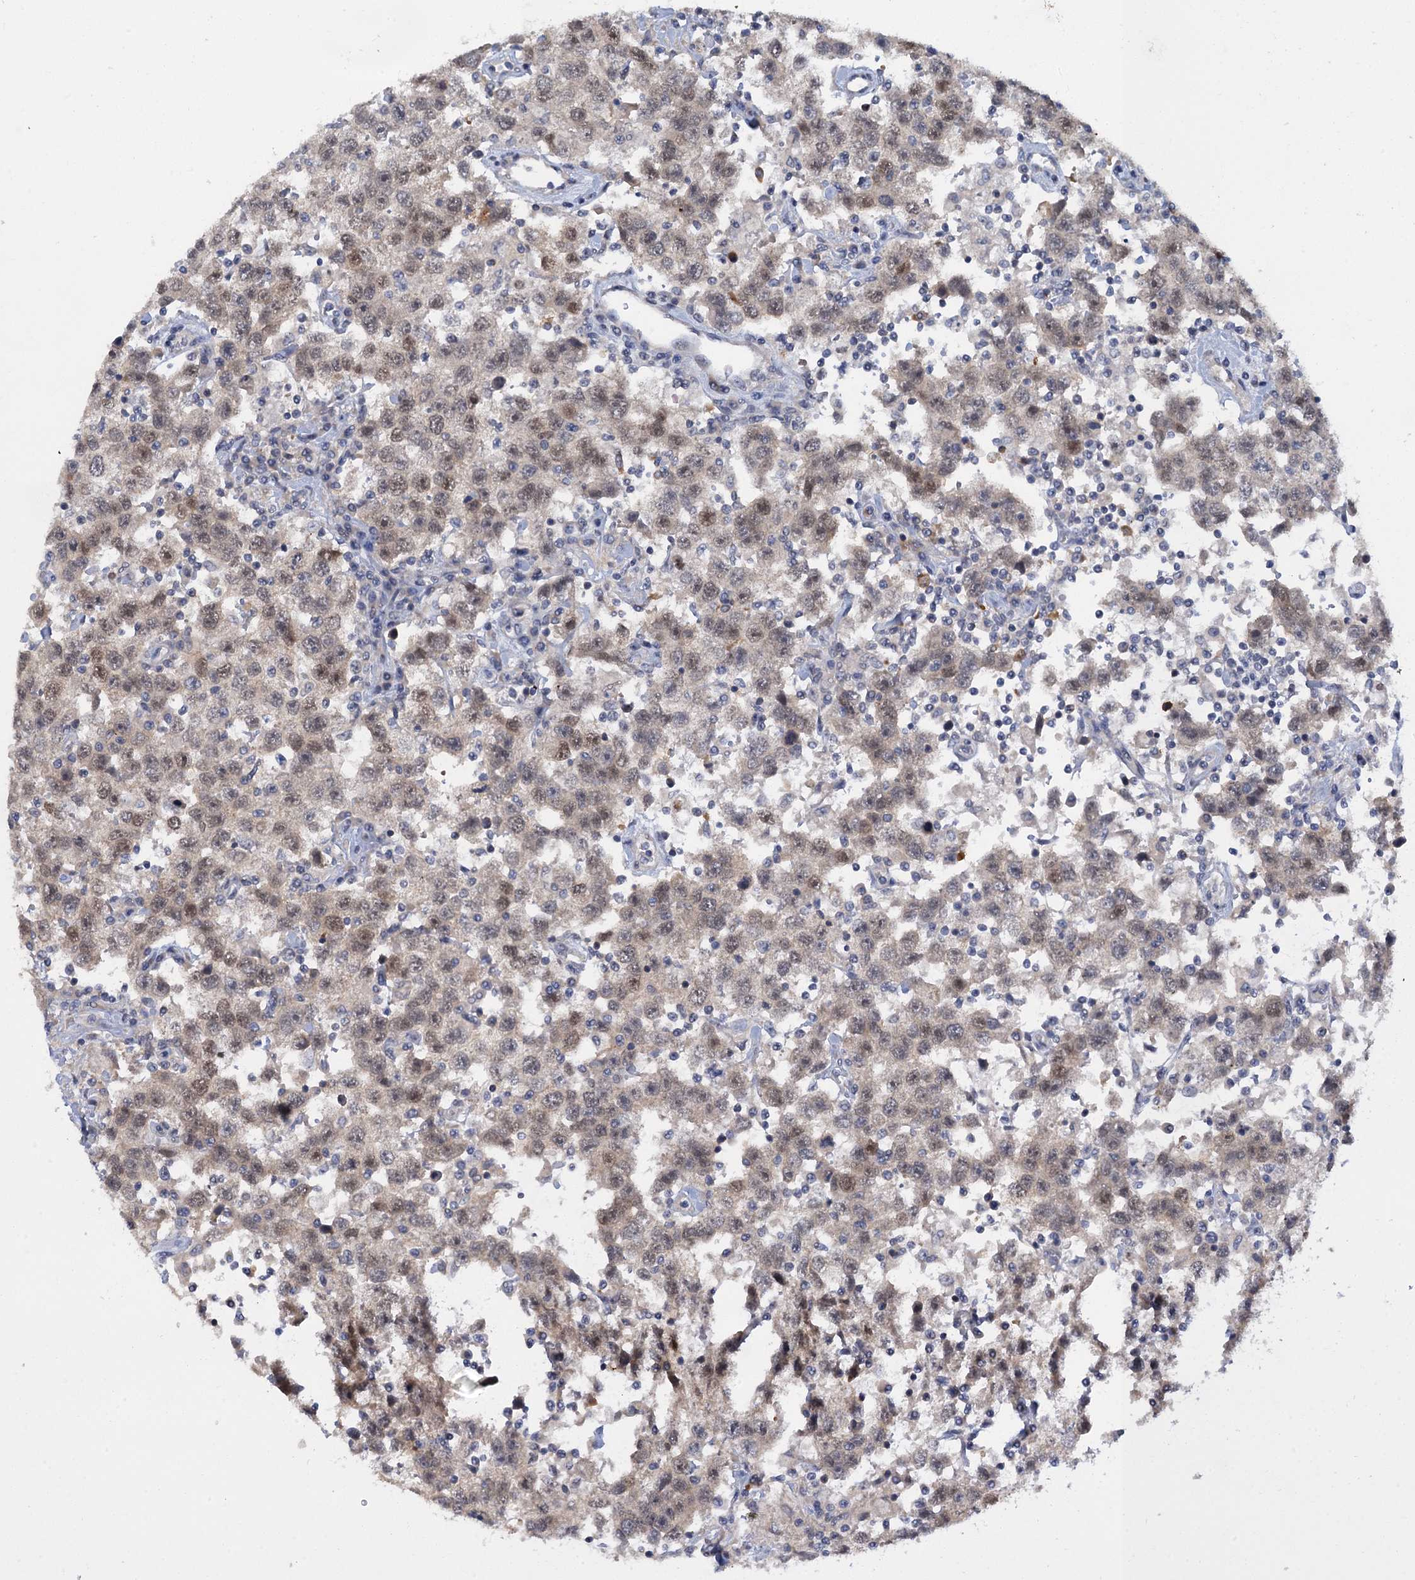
{"staining": {"intensity": "moderate", "quantity": "25%-75%", "location": "nuclear"}, "tissue": "testis cancer", "cell_type": "Tumor cells", "image_type": "cancer", "snomed": [{"axis": "morphology", "description": "Seminoma, NOS"}, {"axis": "topography", "description": "Testis"}], "caption": "Testis cancer stained for a protein demonstrates moderate nuclear positivity in tumor cells.", "gene": "MRFAP1", "patient": {"sex": "male", "age": 41}}